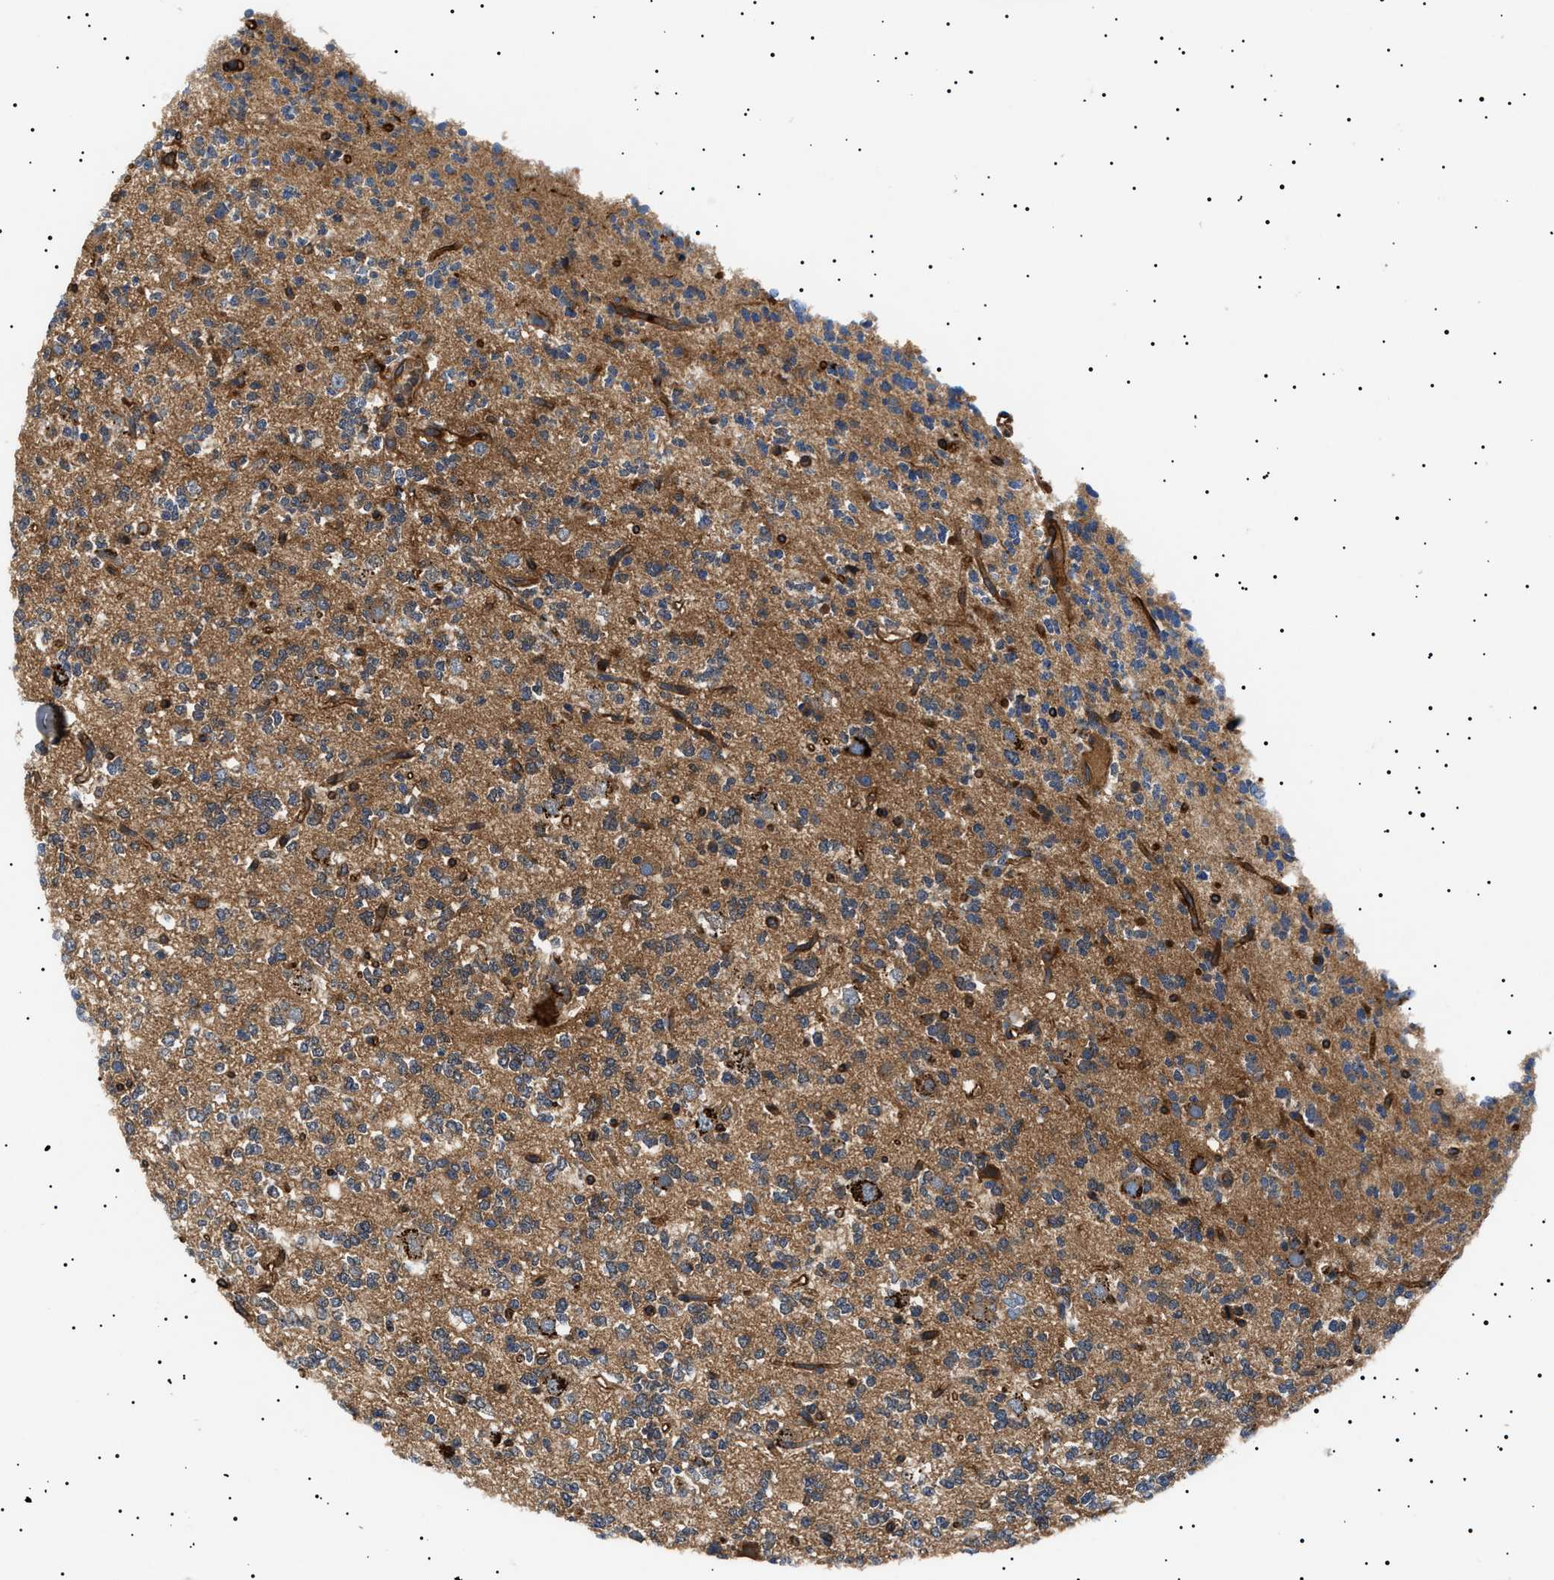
{"staining": {"intensity": "moderate", "quantity": "<25%", "location": "cytoplasmic/membranous"}, "tissue": "glioma", "cell_type": "Tumor cells", "image_type": "cancer", "snomed": [{"axis": "morphology", "description": "Glioma, malignant, Low grade"}, {"axis": "topography", "description": "Brain"}], "caption": "Glioma tissue displays moderate cytoplasmic/membranous expression in approximately <25% of tumor cells The staining is performed using DAB brown chromogen to label protein expression. The nuclei are counter-stained blue using hematoxylin.", "gene": "TPP2", "patient": {"sex": "male", "age": 38}}